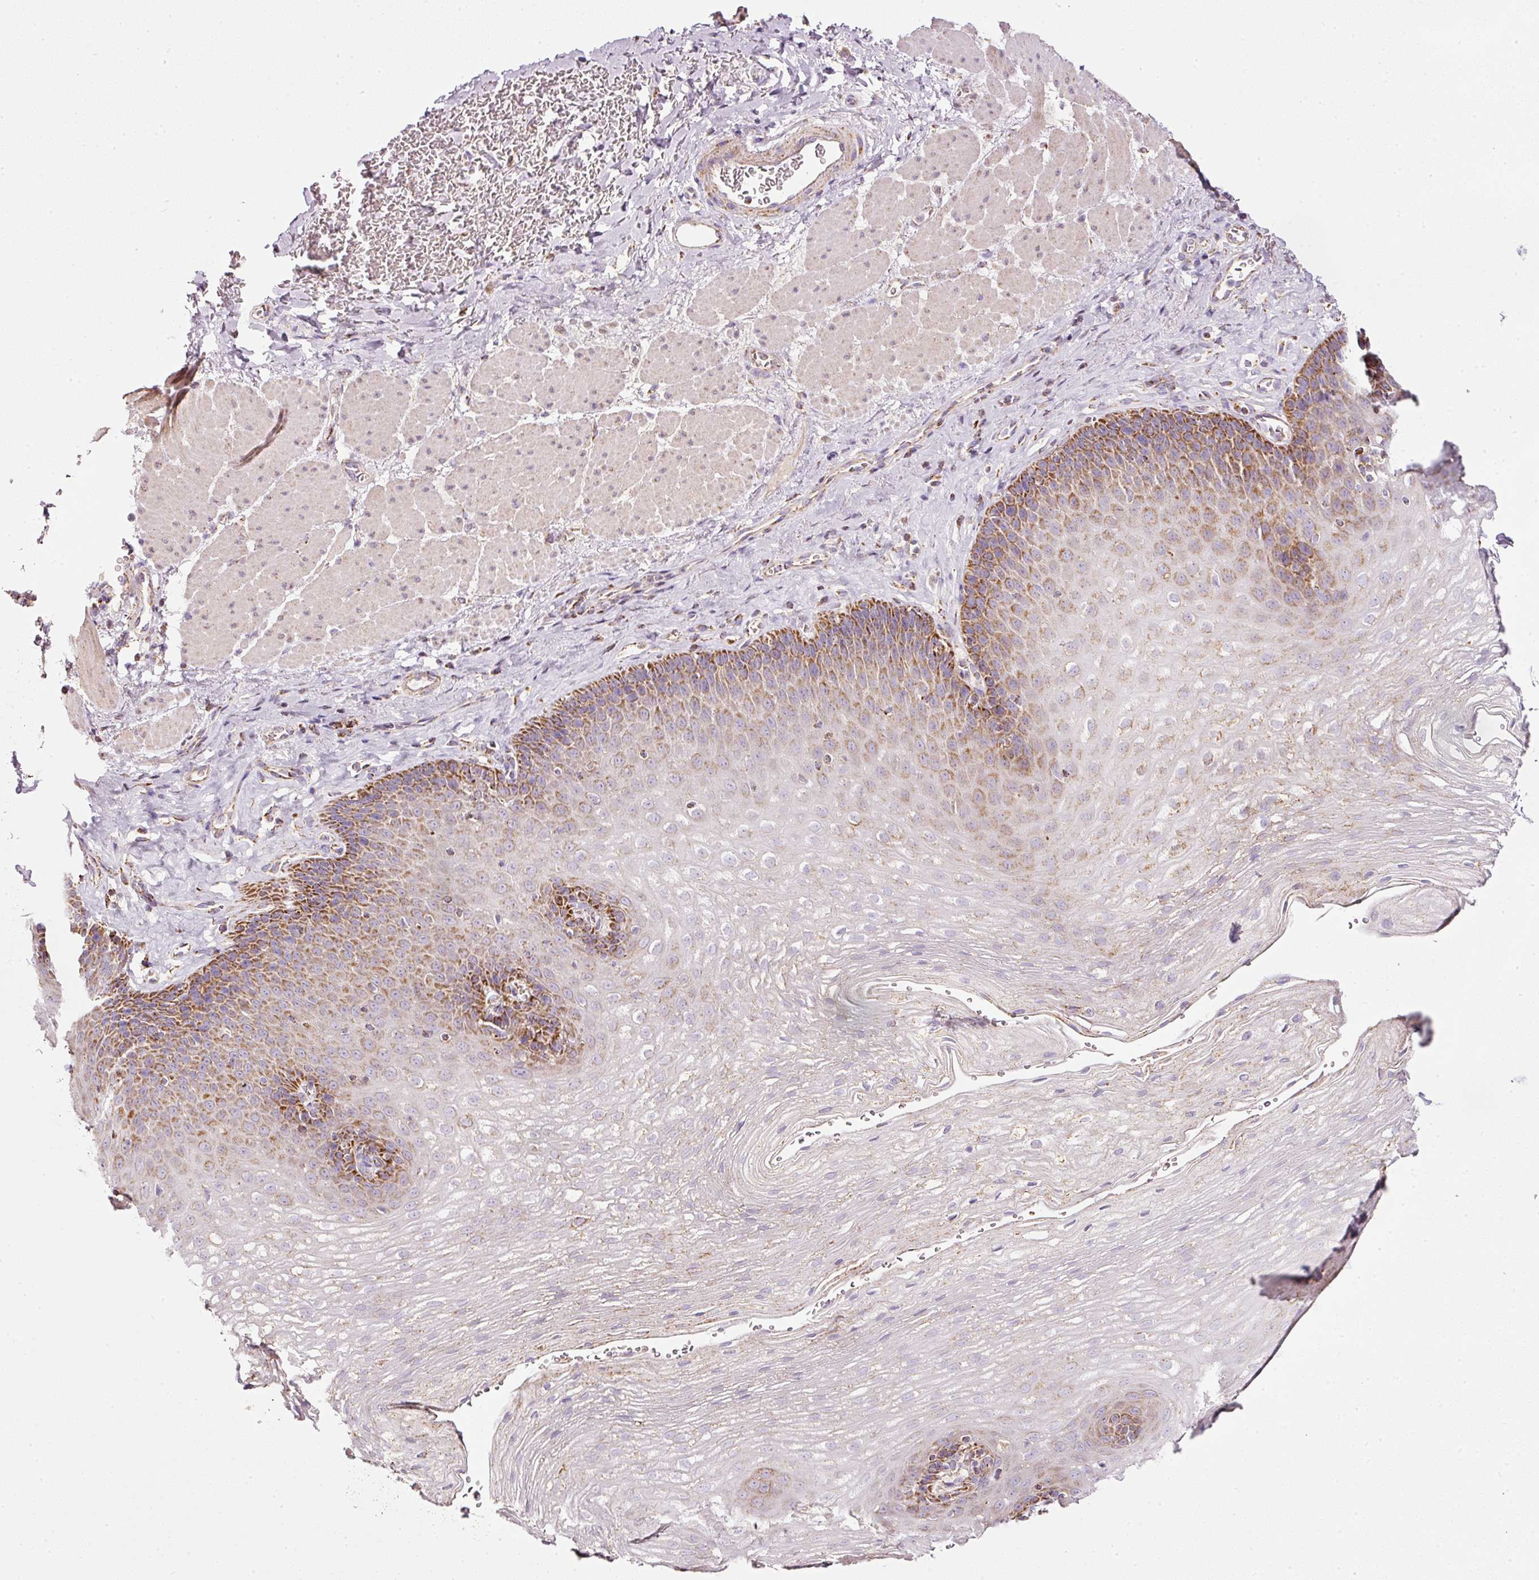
{"staining": {"intensity": "moderate", "quantity": "25%-75%", "location": "cytoplasmic/membranous"}, "tissue": "esophagus", "cell_type": "Squamous epithelial cells", "image_type": "normal", "snomed": [{"axis": "morphology", "description": "Normal tissue, NOS"}, {"axis": "topography", "description": "Esophagus"}], "caption": "Protein analysis of benign esophagus displays moderate cytoplasmic/membranous positivity in about 25%-75% of squamous epithelial cells.", "gene": "SDHA", "patient": {"sex": "female", "age": 66}}